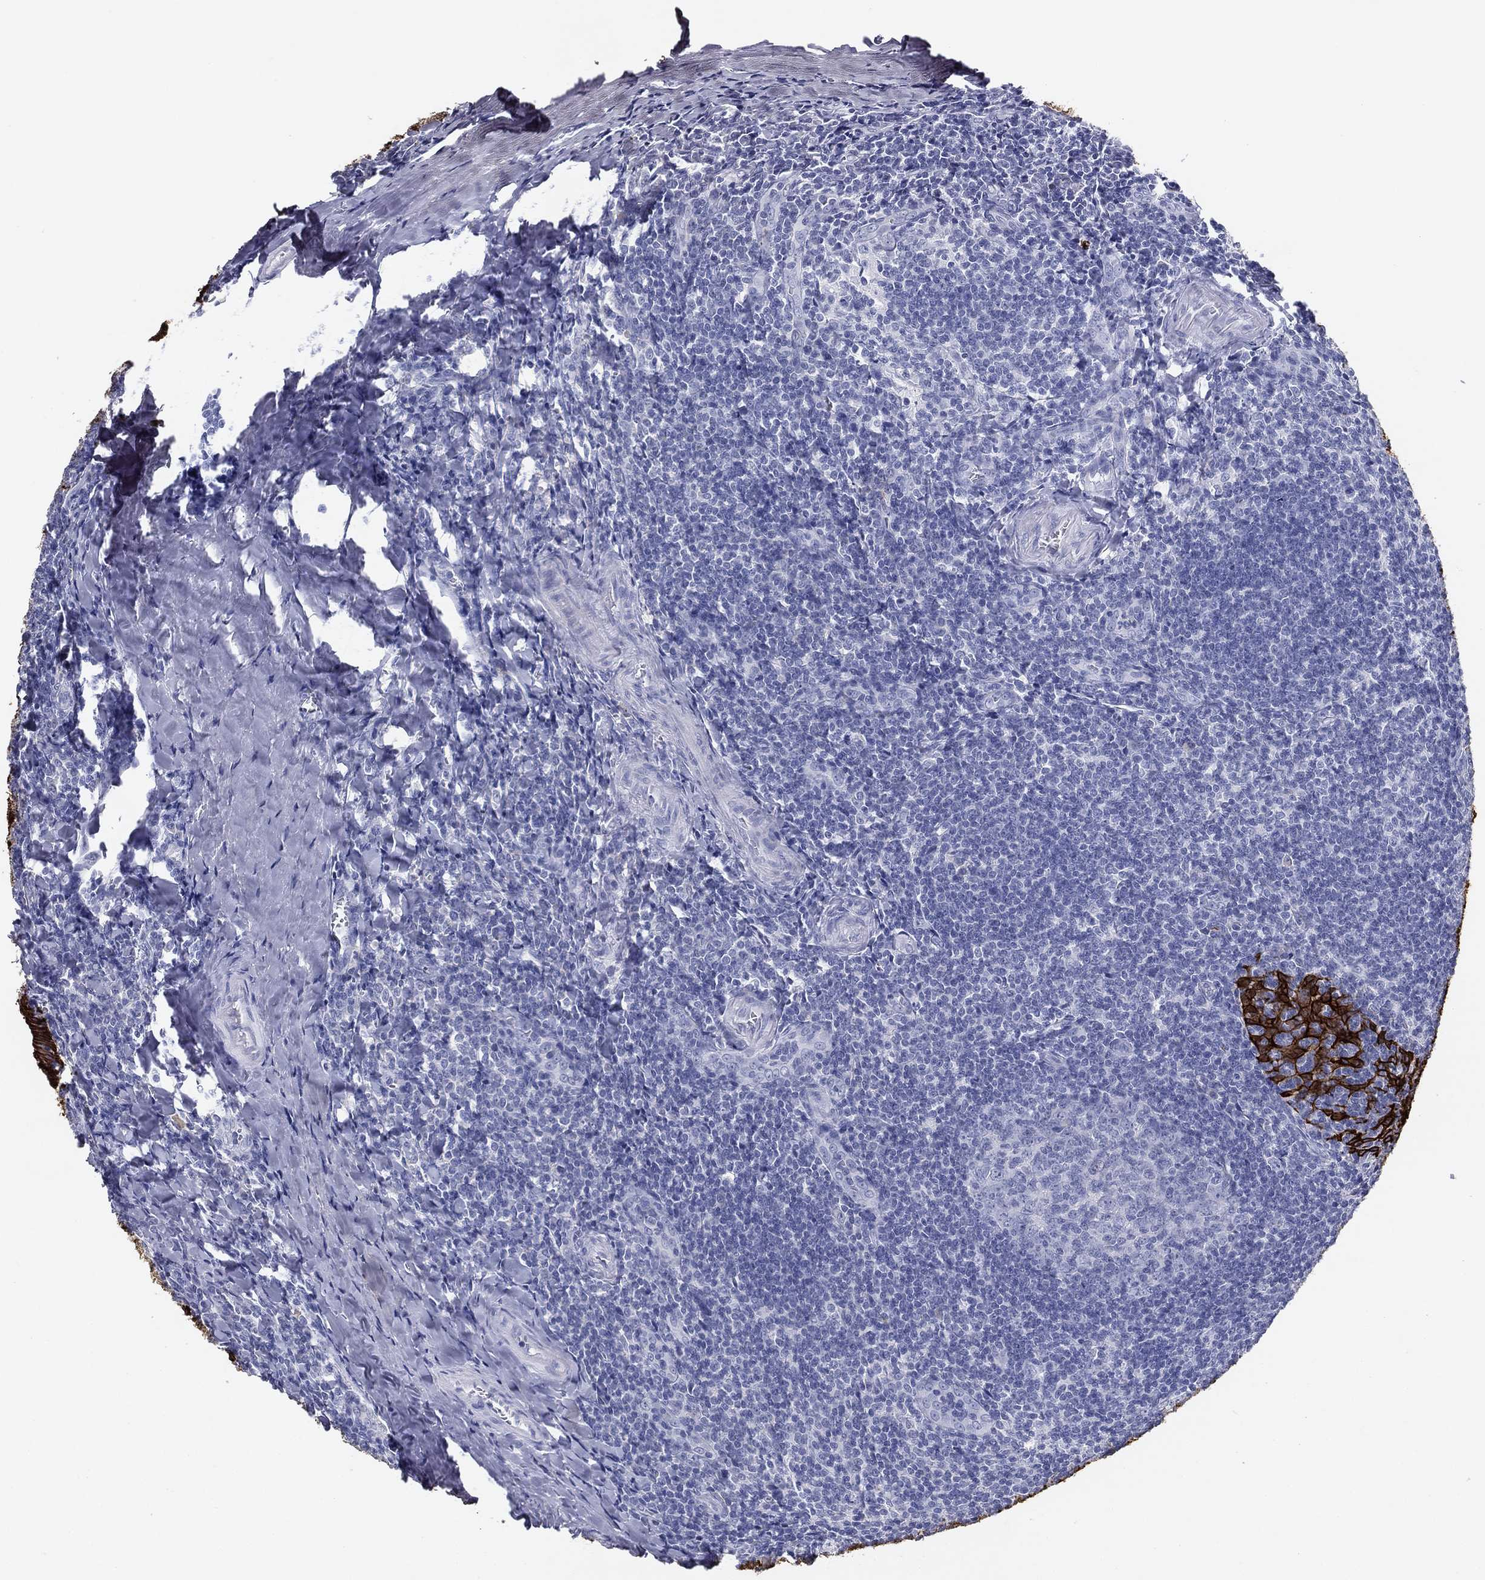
{"staining": {"intensity": "negative", "quantity": "none", "location": "none"}, "tissue": "tonsil", "cell_type": "Germinal center cells", "image_type": "normal", "snomed": [{"axis": "morphology", "description": "Normal tissue, NOS"}, {"axis": "topography", "description": "Tonsil"}], "caption": "Immunohistochemical staining of unremarkable human tonsil reveals no significant expression in germinal center cells. (Stains: DAB (3,3'-diaminobenzidine) immunohistochemistry with hematoxylin counter stain, Microscopy: brightfield microscopy at high magnification).", "gene": "KRT7", "patient": {"sex": "male", "age": 20}}